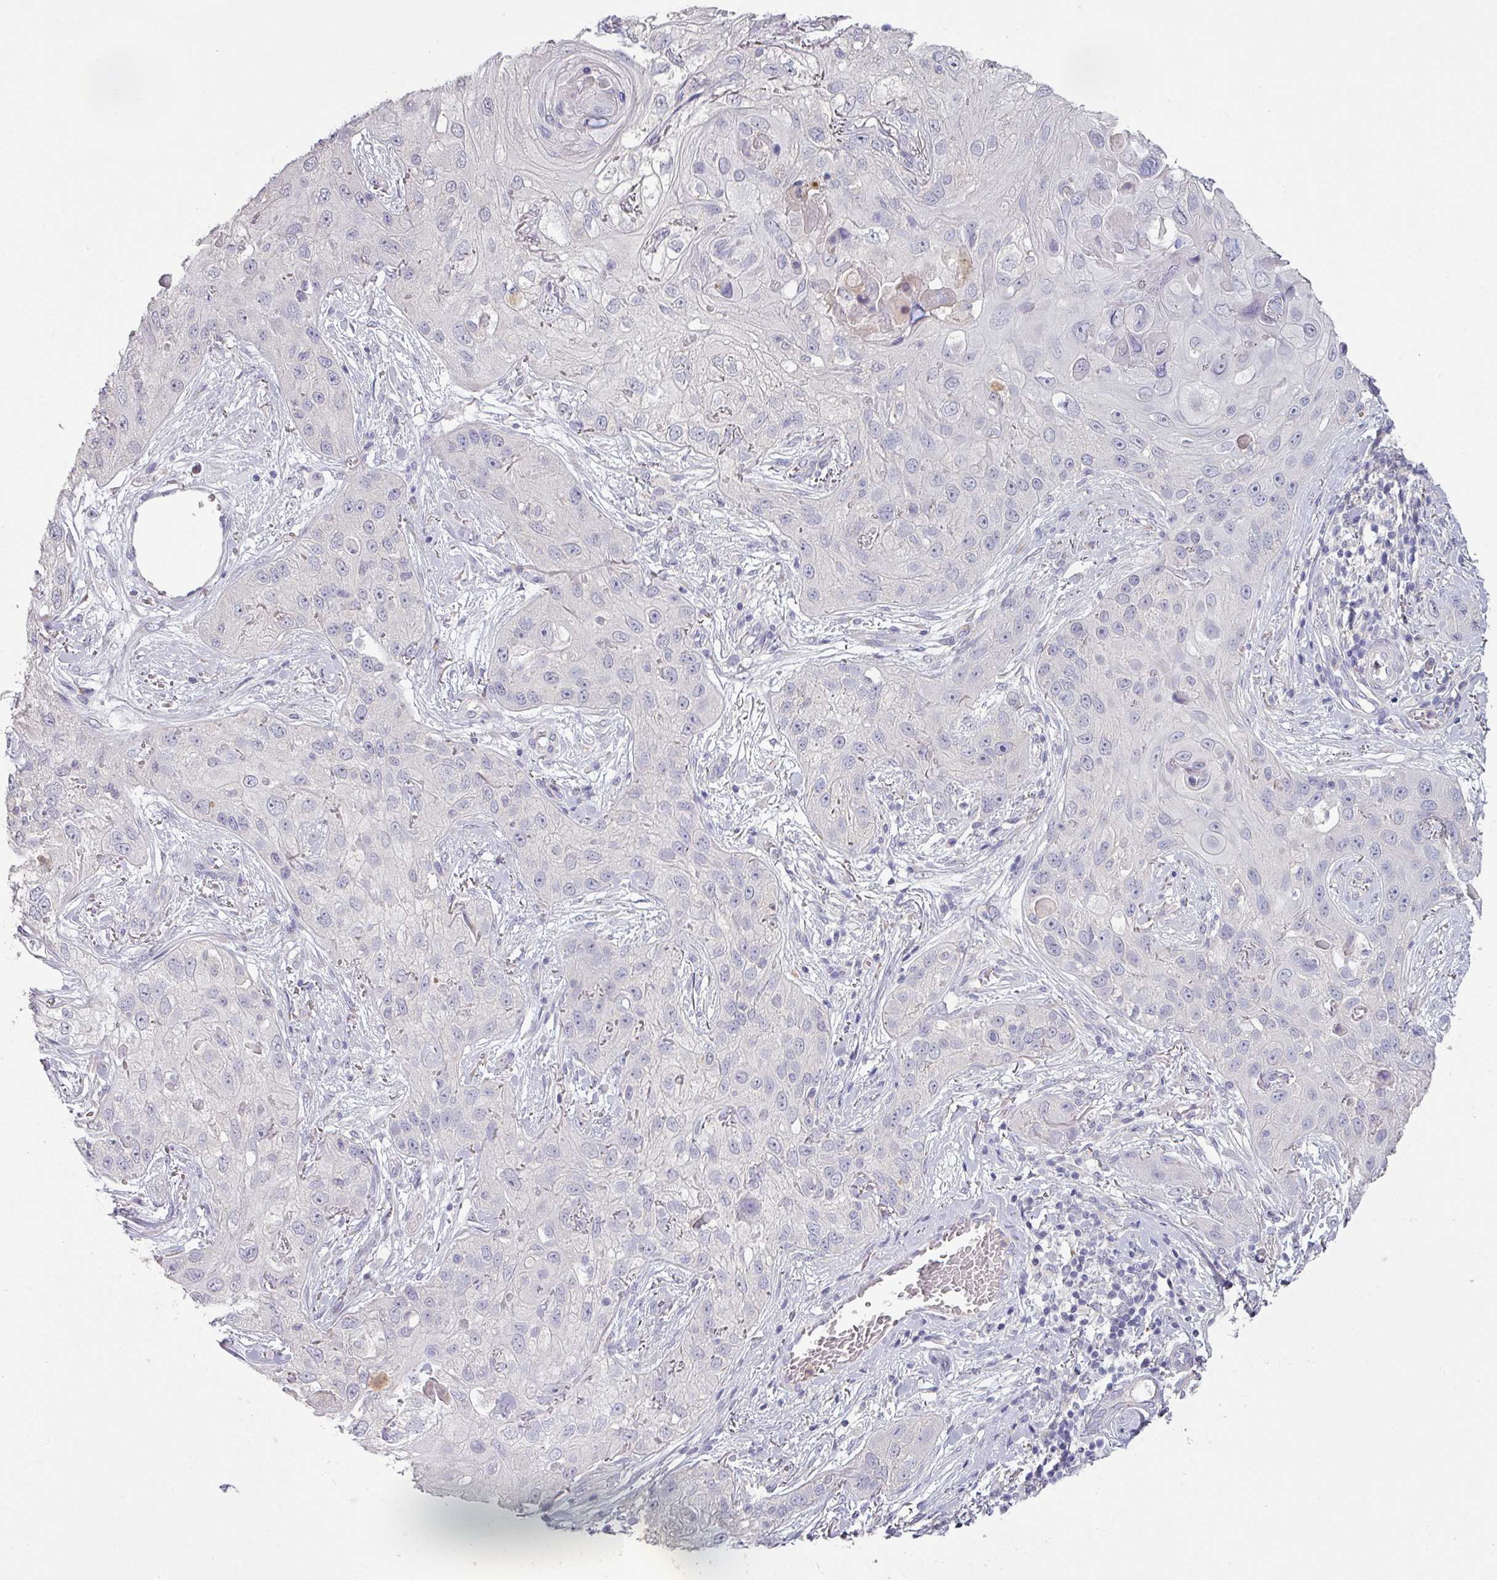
{"staining": {"intensity": "negative", "quantity": "none", "location": "none"}, "tissue": "skin cancer", "cell_type": "Tumor cells", "image_type": "cancer", "snomed": [{"axis": "morphology", "description": "Squamous cell carcinoma, NOS"}, {"axis": "topography", "description": "Skin"}, {"axis": "topography", "description": "Vulva"}], "caption": "IHC of skin cancer (squamous cell carcinoma) reveals no expression in tumor cells. (Brightfield microscopy of DAB immunohistochemistry (IHC) at high magnification).", "gene": "MAGEC3", "patient": {"sex": "female", "age": 86}}